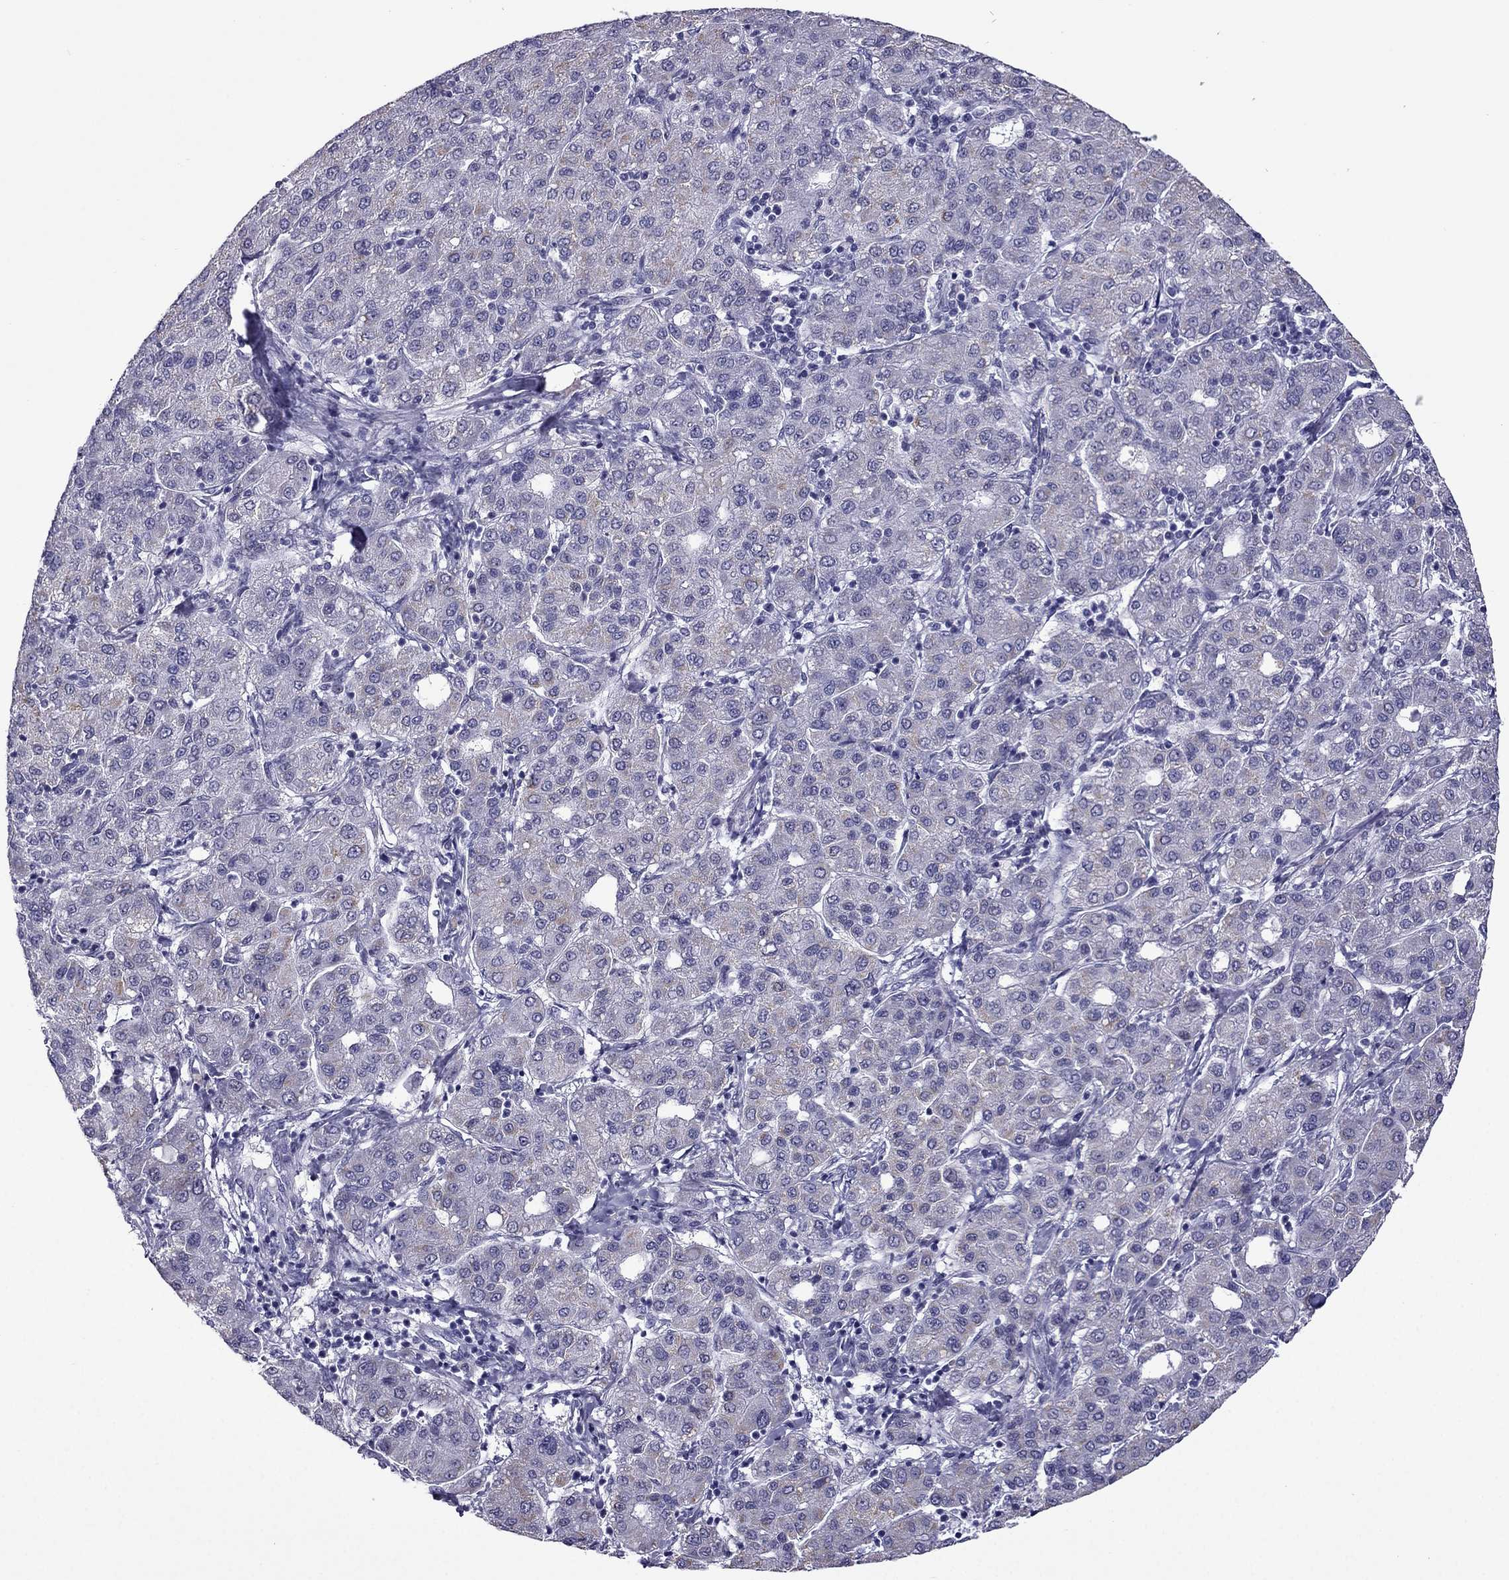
{"staining": {"intensity": "weak", "quantity": "<25%", "location": "cytoplasmic/membranous"}, "tissue": "liver cancer", "cell_type": "Tumor cells", "image_type": "cancer", "snomed": [{"axis": "morphology", "description": "Carcinoma, Hepatocellular, NOS"}, {"axis": "topography", "description": "Liver"}], "caption": "There is no significant positivity in tumor cells of liver cancer (hepatocellular carcinoma).", "gene": "MYLK3", "patient": {"sex": "male", "age": 65}}